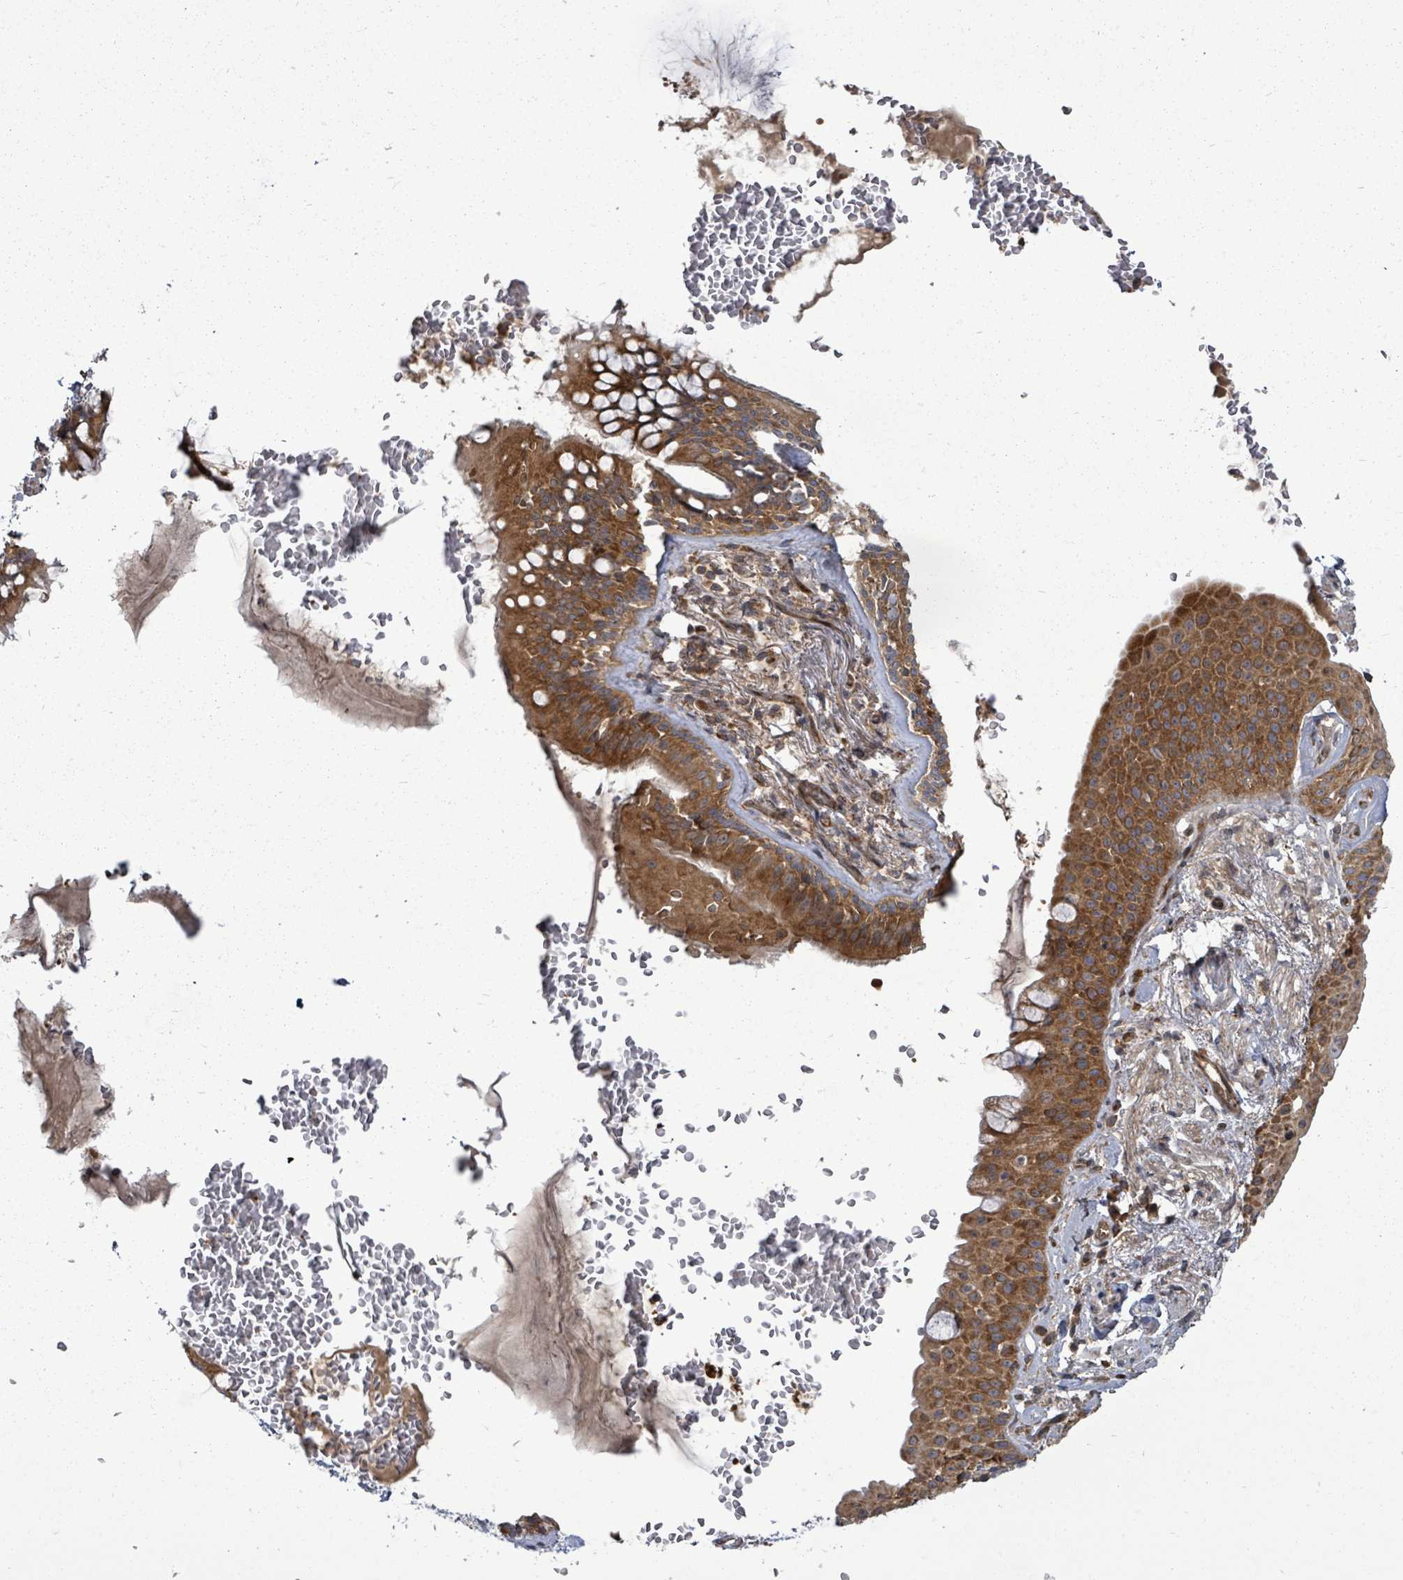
{"staining": {"intensity": "strong", "quantity": ">75%", "location": "cytoplasmic/membranous"}, "tissue": "bronchus", "cell_type": "Respiratory epithelial cells", "image_type": "normal", "snomed": [{"axis": "morphology", "description": "Normal tissue, NOS"}, {"axis": "topography", "description": "Bronchus"}], "caption": "Brown immunohistochemical staining in normal human bronchus demonstrates strong cytoplasmic/membranous expression in approximately >75% of respiratory epithelial cells. The staining was performed using DAB to visualize the protein expression in brown, while the nuclei were stained in blue with hematoxylin (Magnification: 20x).", "gene": "EIF3CL", "patient": {"sex": "male", "age": 70}}